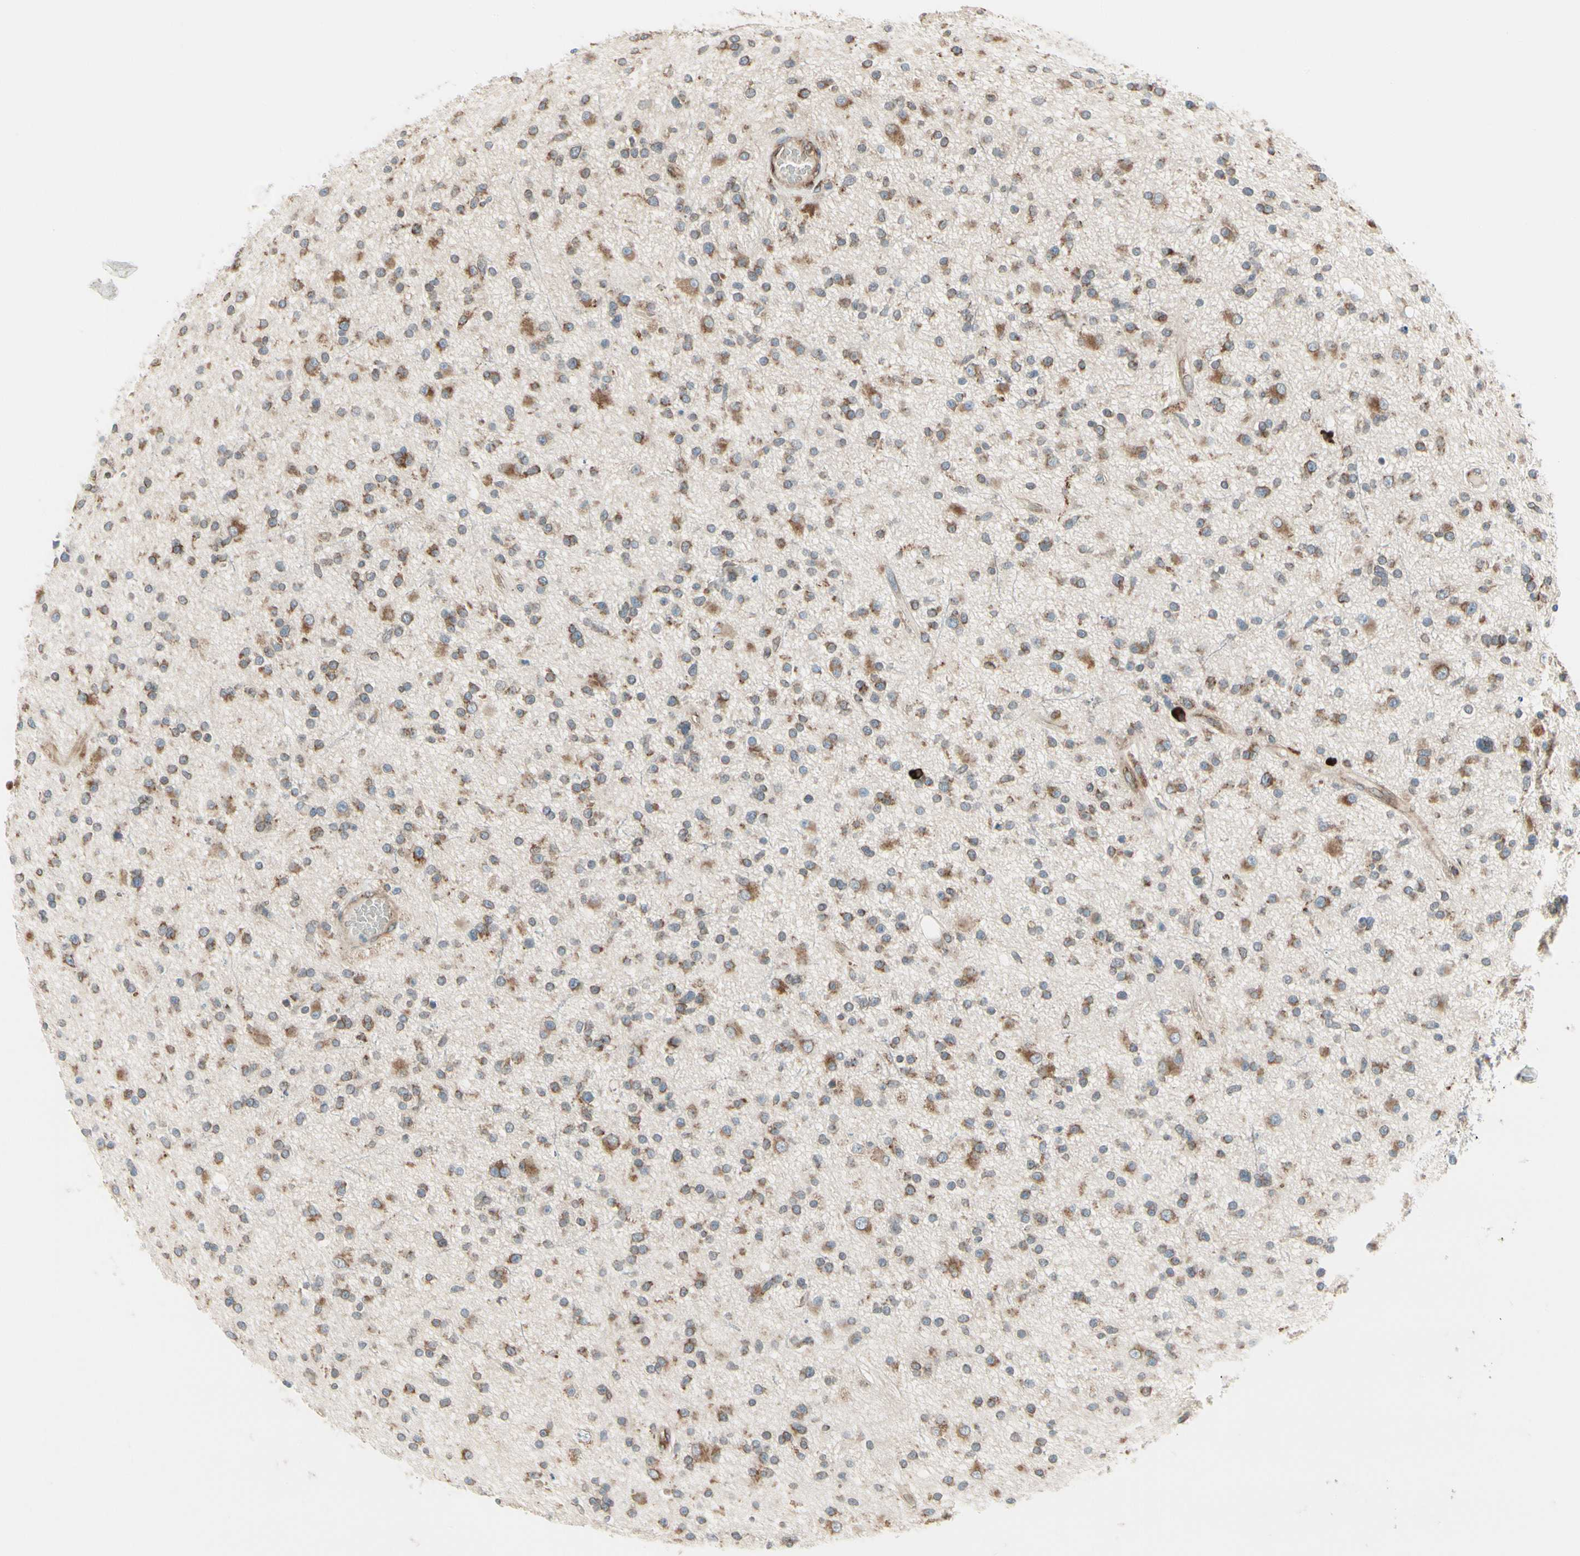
{"staining": {"intensity": "weak", "quantity": ">75%", "location": "cytoplasmic/membranous"}, "tissue": "glioma", "cell_type": "Tumor cells", "image_type": "cancer", "snomed": [{"axis": "morphology", "description": "Glioma, malignant, High grade"}, {"axis": "topography", "description": "Brain"}], "caption": "Immunohistochemistry micrograph of neoplastic tissue: human high-grade glioma (malignant) stained using IHC displays low levels of weak protein expression localized specifically in the cytoplasmic/membranous of tumor cells, appearing as a cytoplasmic/membranous brown color.", "gene": "FNDC3A", "patient": {"sex": "male", "age": 33}}